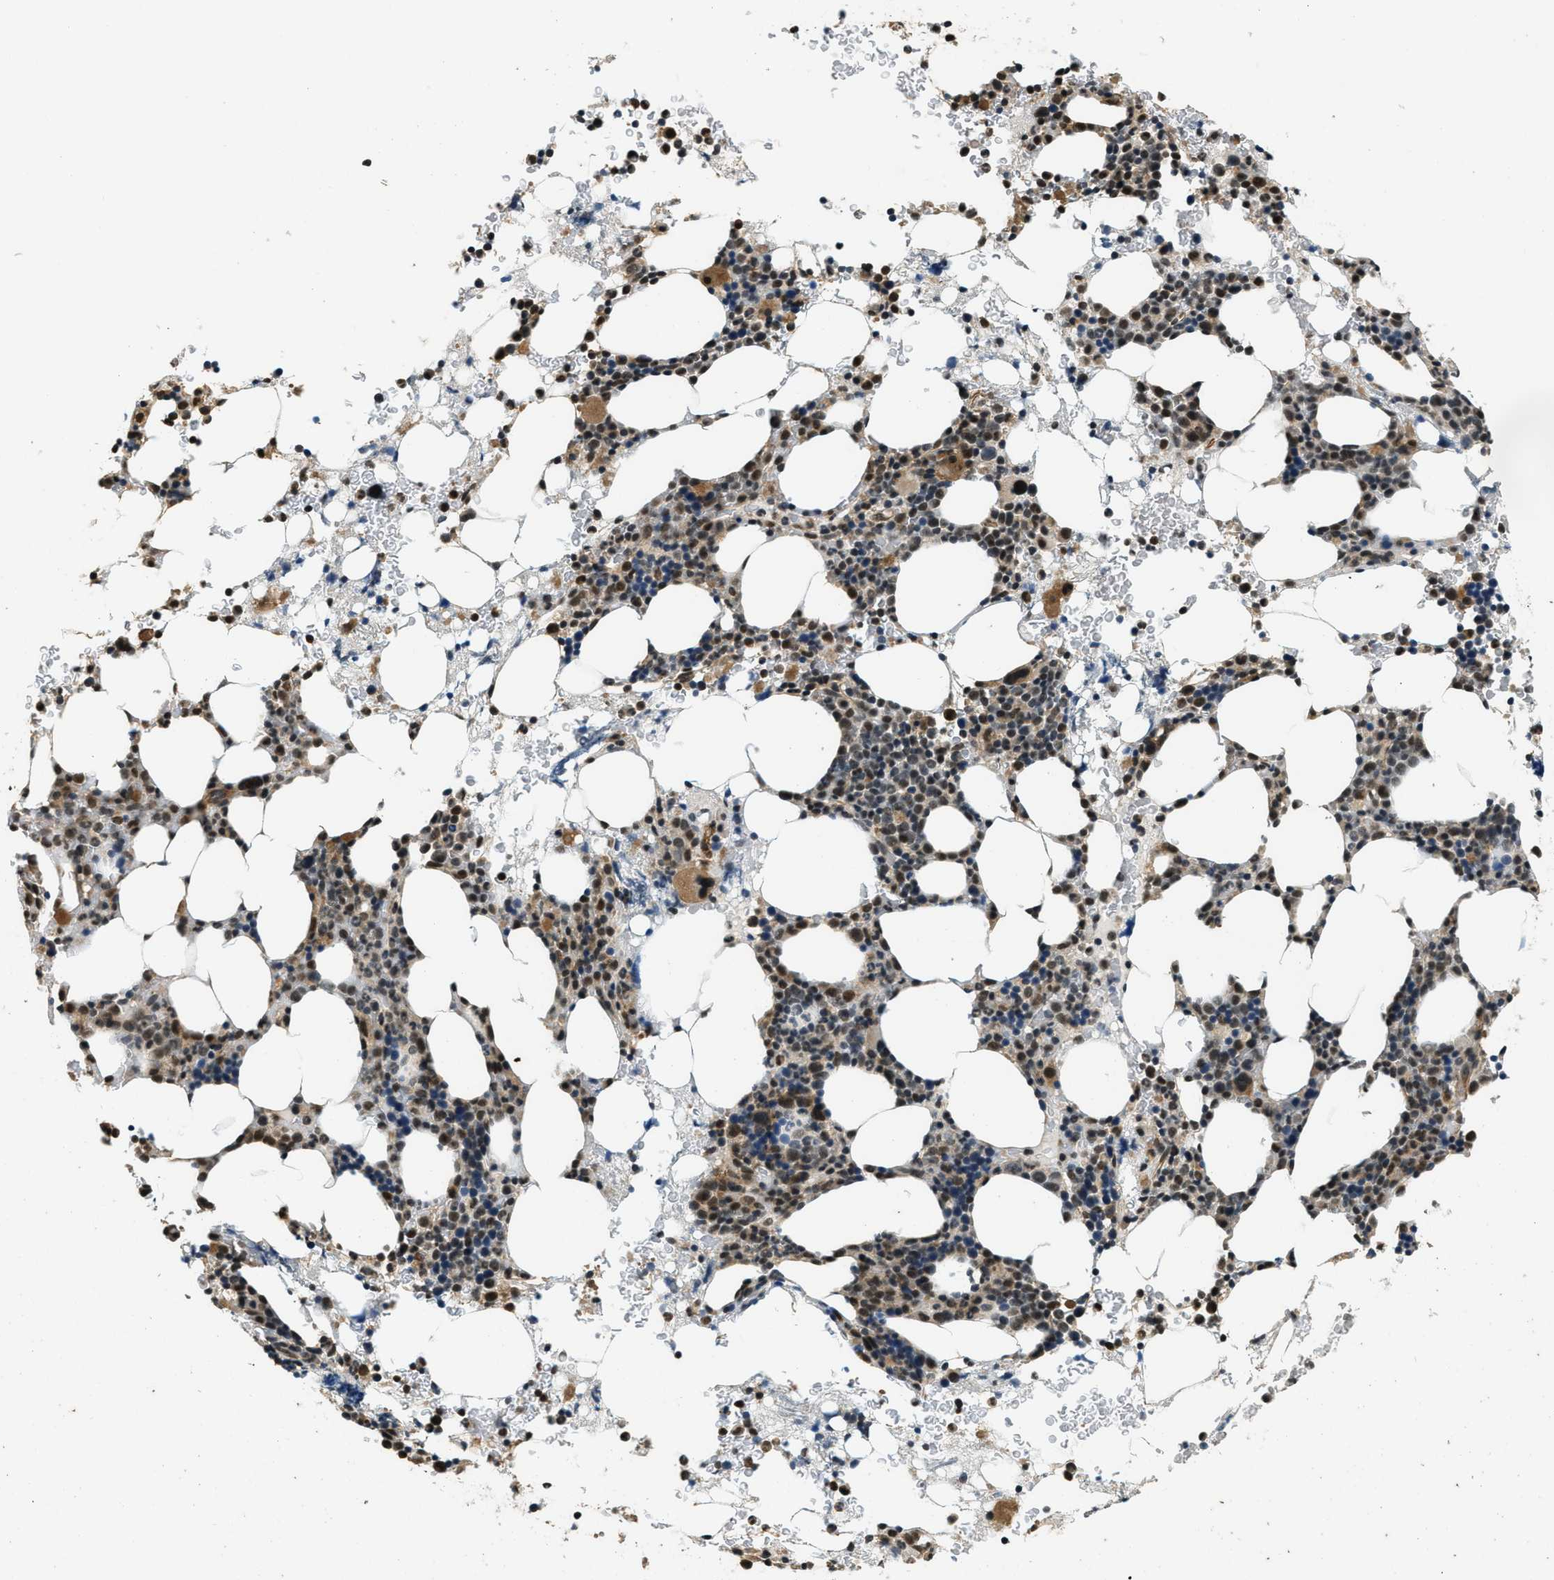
{"staining": {"intensity": "moderate", "quantity": ">75%", "location": "cytoplasmic/membranous,nuclear"}, "tissue": "bone marrow", "cell_type": "Hematopoietic cells", "image_type": "normal", "snomed": [{"axis": "morphology", "description": "Normal tissue, NOS"}, {"axis": "morphology", "description": "Inflammation, NOS"}, {"axis": "topography", "description": "Bone marrow"}], "caption": "Immunohistochemical staining of unremarkable bone marrow displays >75% levels of moderate cytoplasmic/membranous,nuclear protein staining in approximately >75% of hematopoietic cells.", "gene": "MED21", "patient": {"sex": "female", "age": 84}}